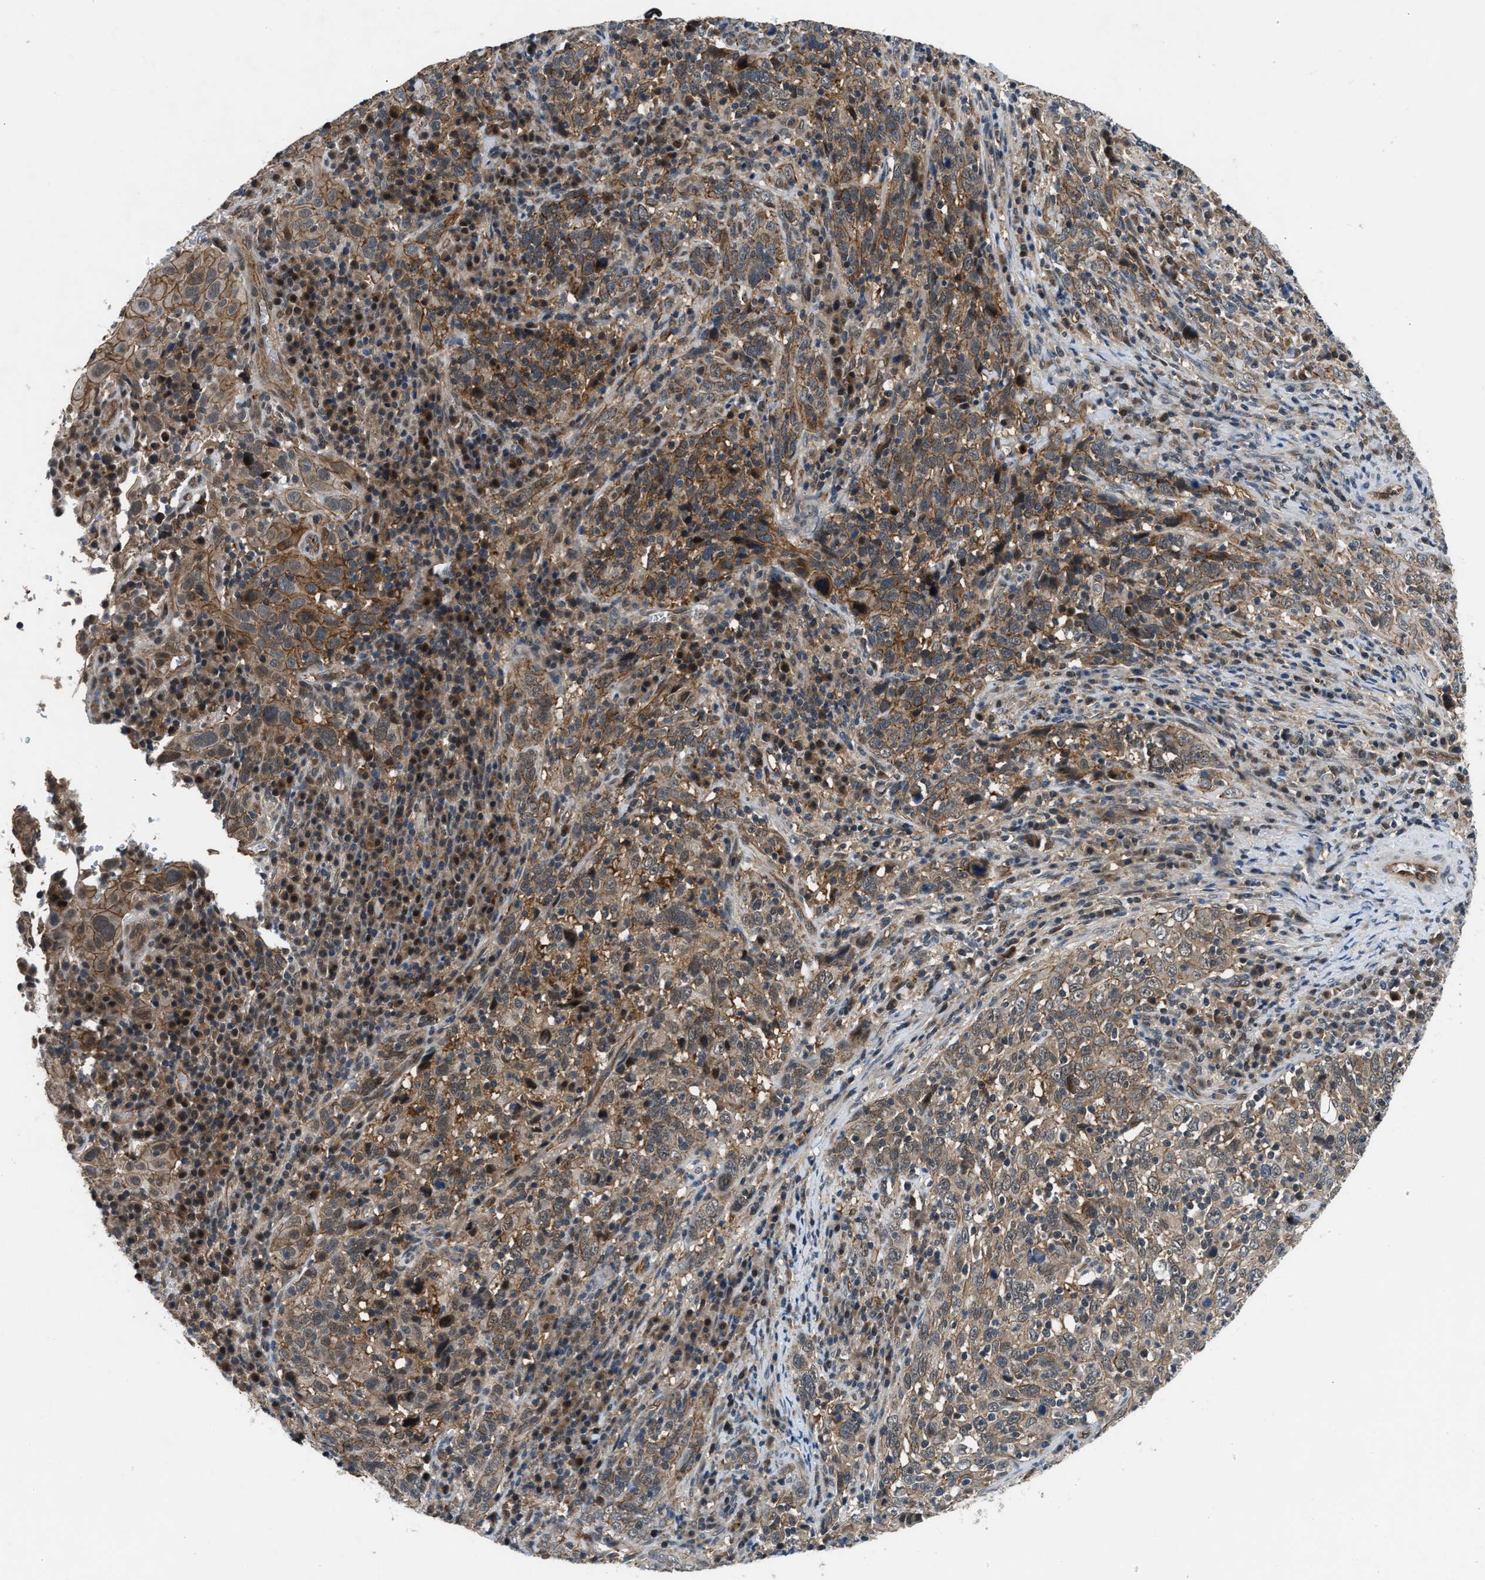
{"staining": {"intensity": "moderate", "quantity": "25%-75%", "location": "cytoplasmic/membranous"}, "tissue": "cervical cancer", "cell_type": "Tumor cells", "image_type": "cancer", "snomed": [{"axis": "morphology", "description": "Squamous cell carcinoma, NOS"}, {"axis": "topography", "description": "Cervix"}], "caption": "A high-resolution image shows immunohistochemistry (IHC) staining of cervical cancer (squamous cell carcinoma), which shows moderate cytoplasmic/membranous expression in approximately 25%-75% of tumor cells.", "gene": "COPS2", "patient": {"sex": "female", "age": 46}}